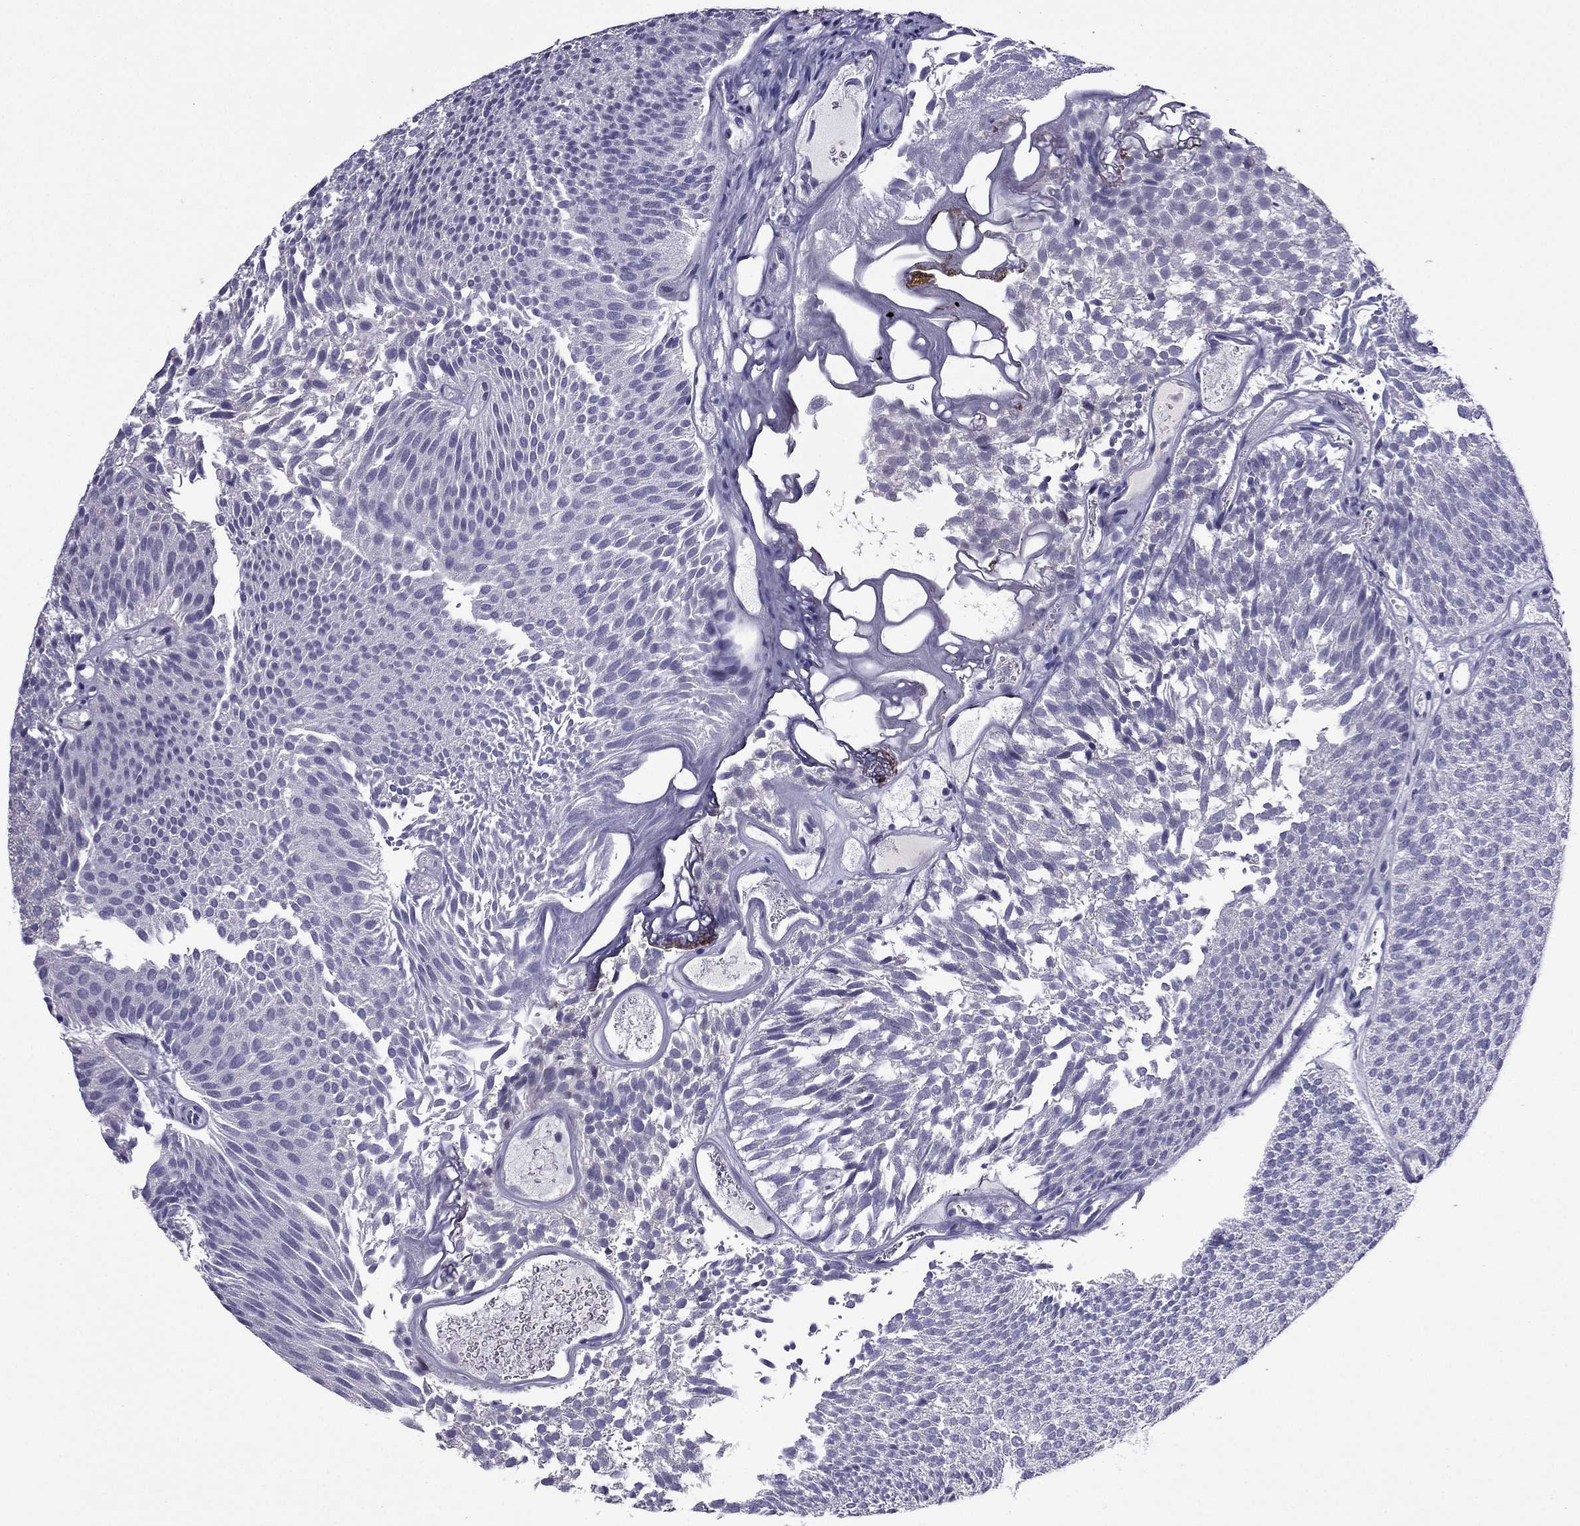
{"staining": {"intensity": "negative", "quantity": "none", "location": "none"}, "tissue": "urothelial cancer", "cell_type": "Tumor cells", "image_type": "cancer", "snomed": [{"axis": "morphology", "description": "Urothelial carcinoma, Low grade"}, {"axis": "topography", "description": "Urinary bladder"}], "caption": "There is no significant expression in tumor cells of urothelial carcinoma (low-grade).", "gene": "MYBPH", "patient": {"sex": "male", "age": 52}}